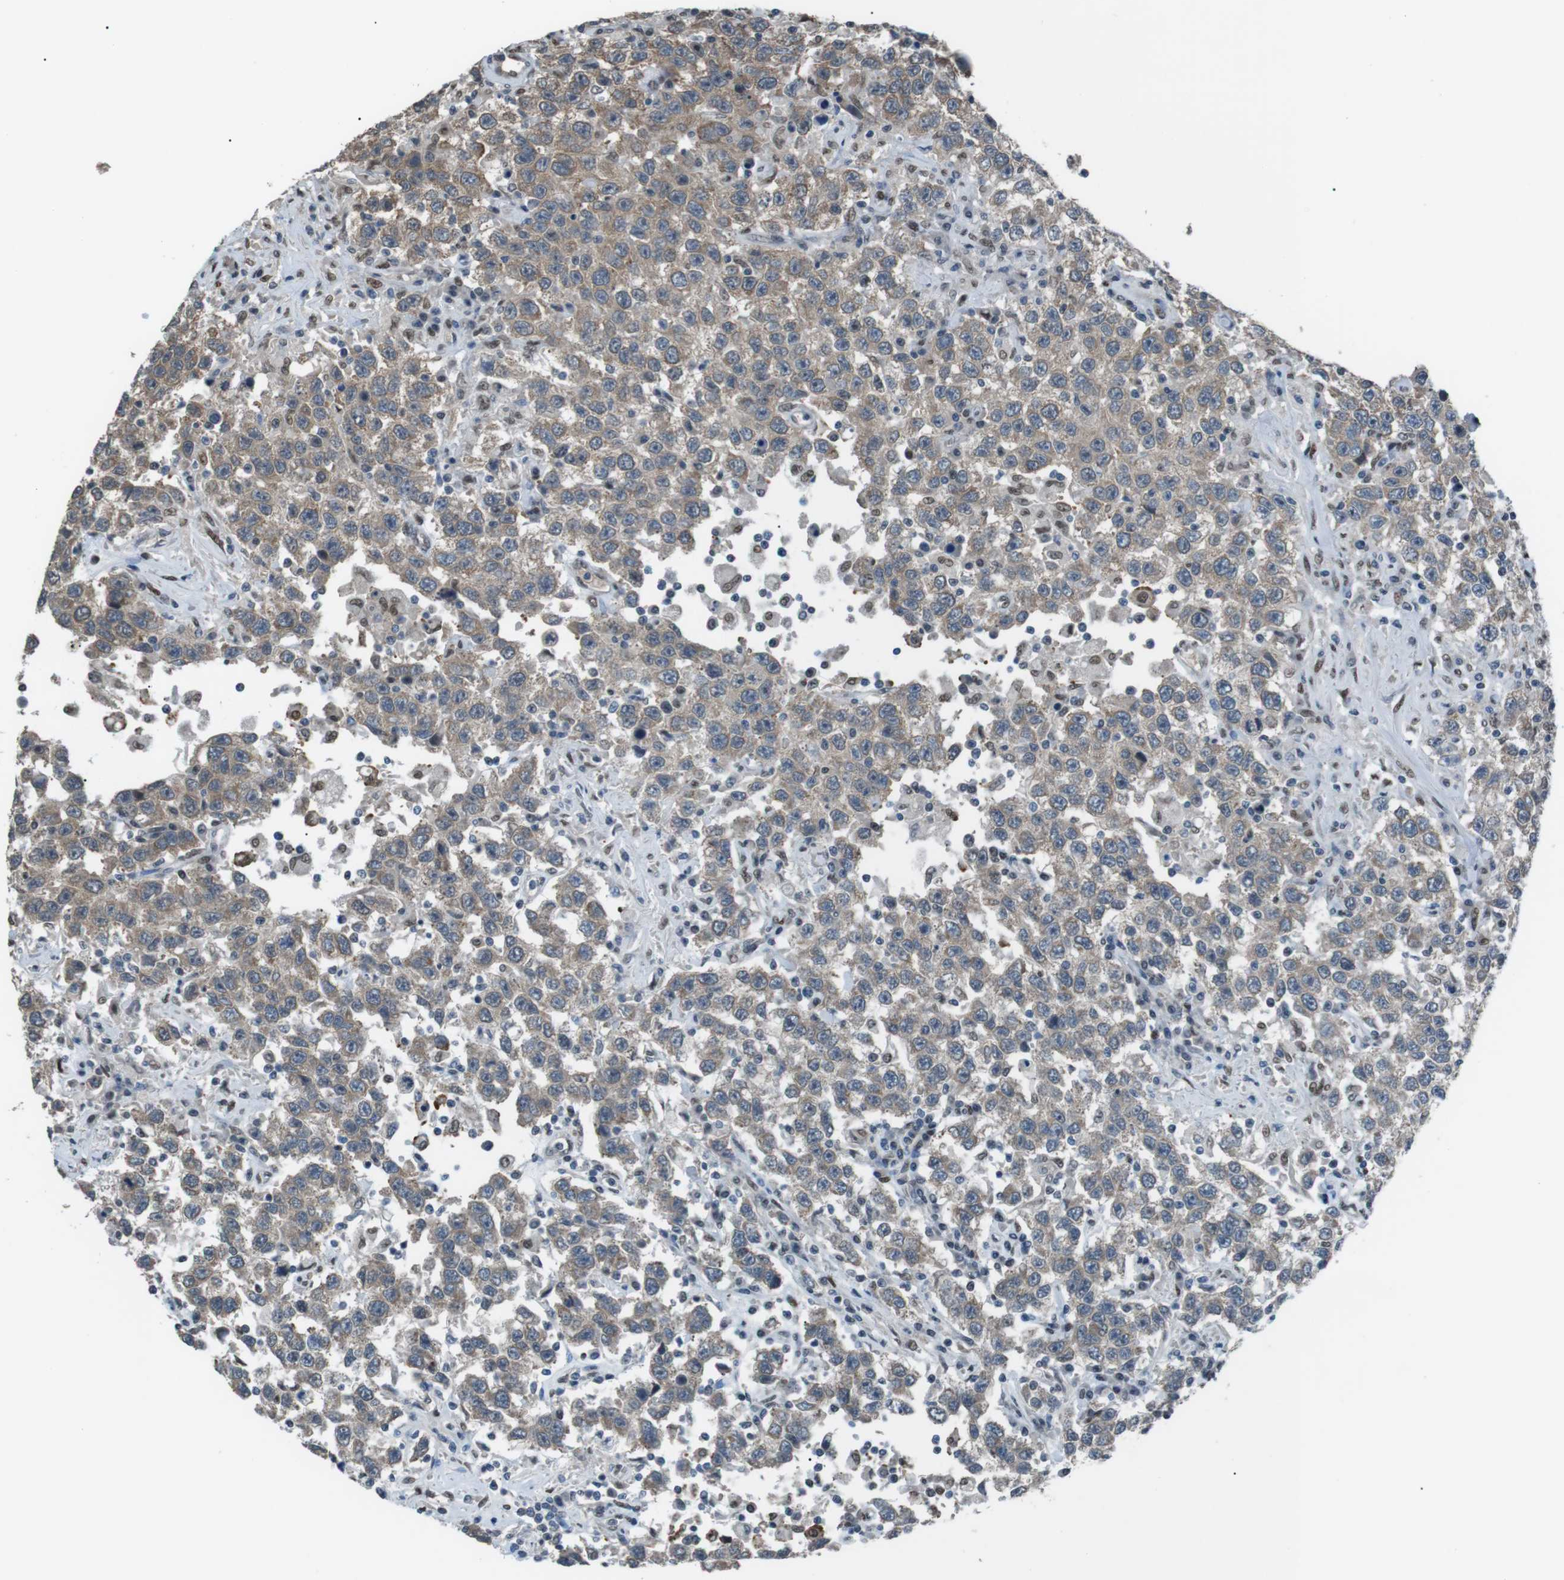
{"staining": {"intensity": "weak", "quantity": ">75%", "location": "cytoplasmic/membranous"}, "tissue": "testis cancer", "cell_type": "Tumor cells", "image_type": "cancer", "snomed": [{"axis": "morphology", "description": "Seminoma, NOS"}, {"axis": "topography", "description": "Testis"}], "caption": "About >75% of tumor cells in human seminoma (testis) demonstrate weak cytoplasmic/membranous protein expression as visualized by brown immunohistochemical staining.", "gene": "SRPK2", "patient": {"sex": "male", "age": 41}}